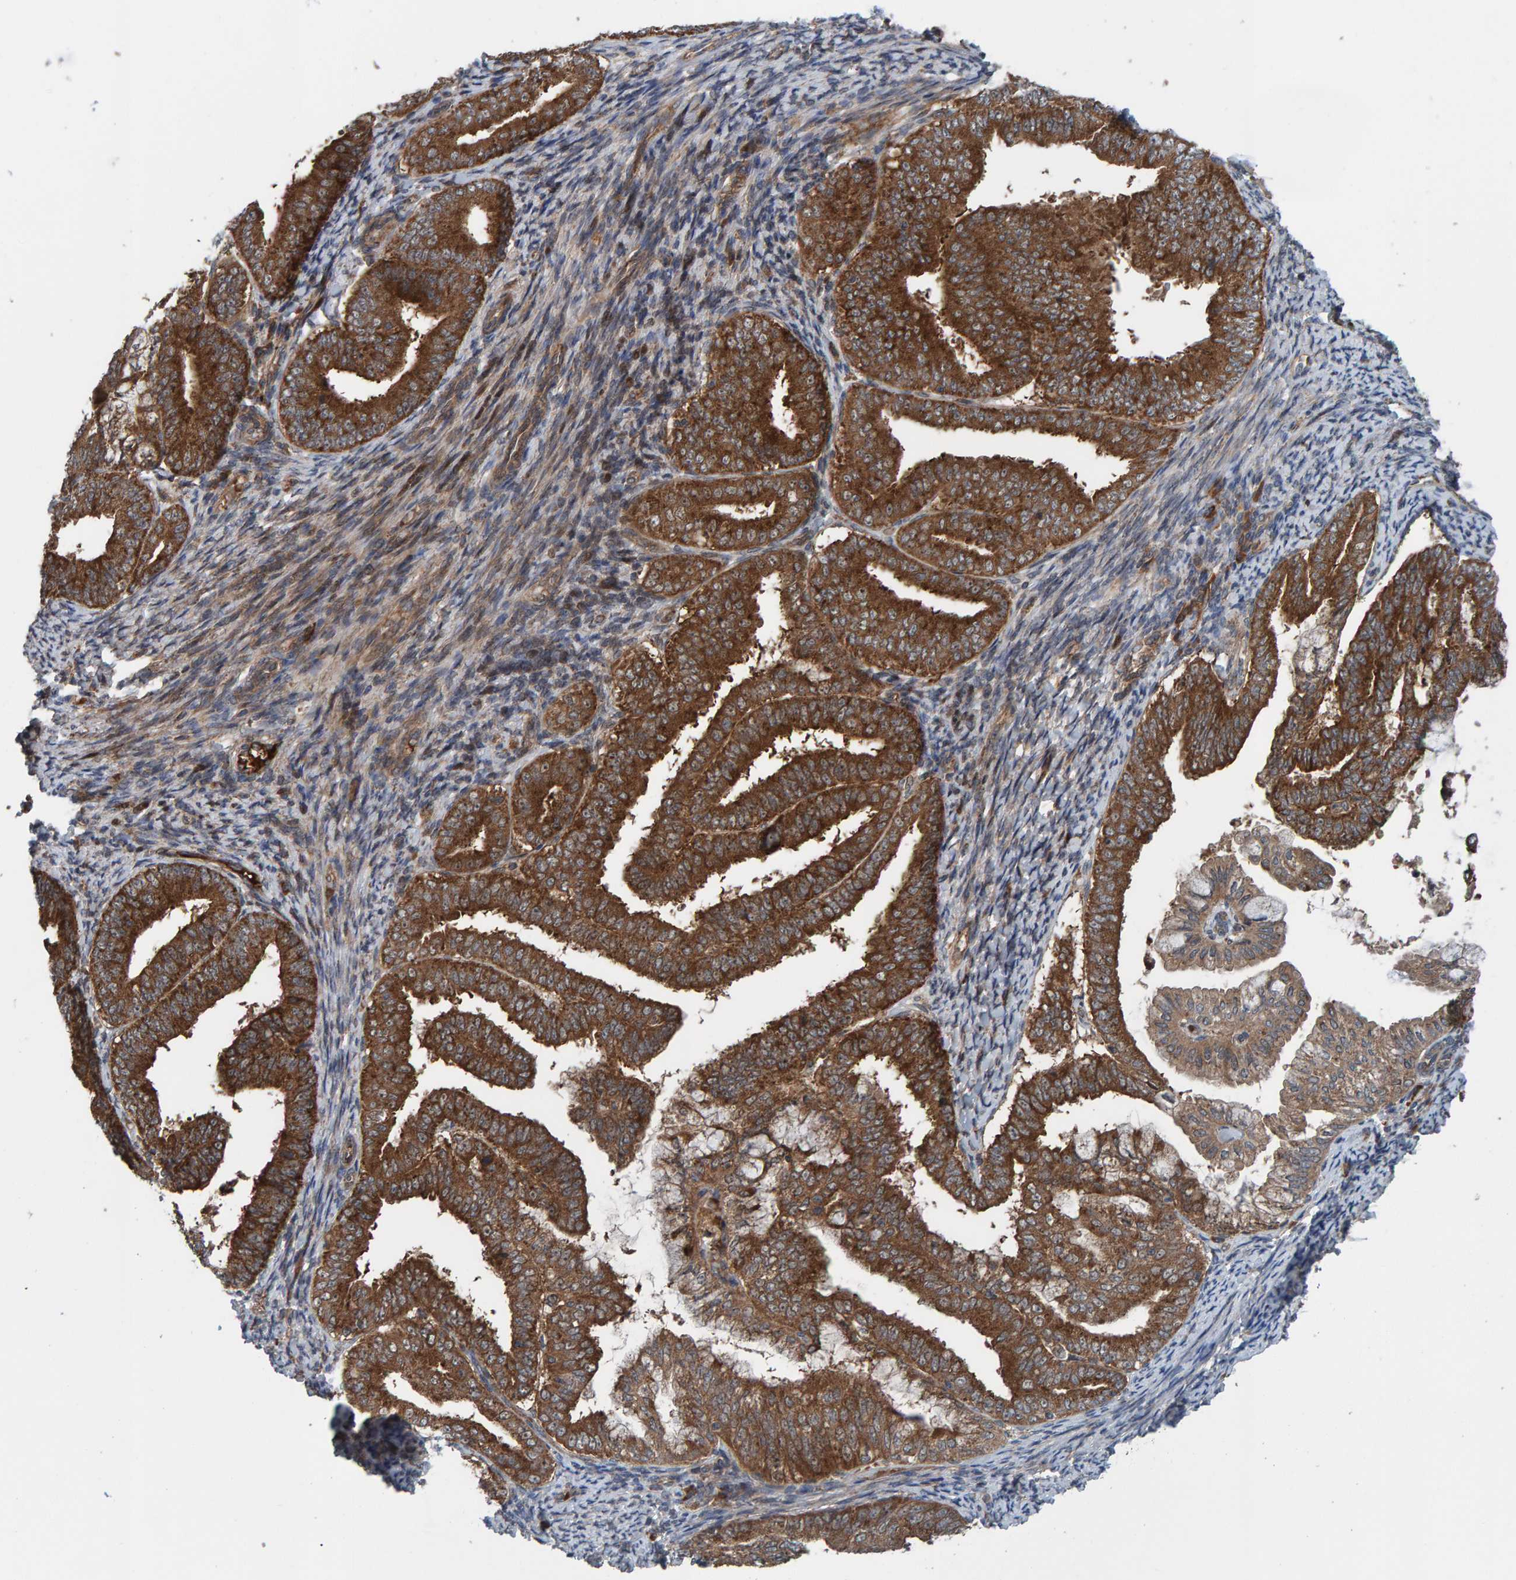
{"staining": {"intensity": "strong", "quantity": ">75%", "location": "cytoplasmic/membranous"}, "tissue": "endometrial cancer", "cell_type": "Tumor cells", "image_type": "cancer", "snomed": [{"axis": "morphology", "description": "Adenocarcinoma, NOS"}, {"axis": "topography", "description": "Endometrium"}], "caption": "This histopathology image reveals IHC staining of endometrial cancer, with high strong cytoplasmic/membranous expression in approximately >75% of tumor cells.", "gene": "CUEDC1", "patient": {"sex": "female", "age": 63}}